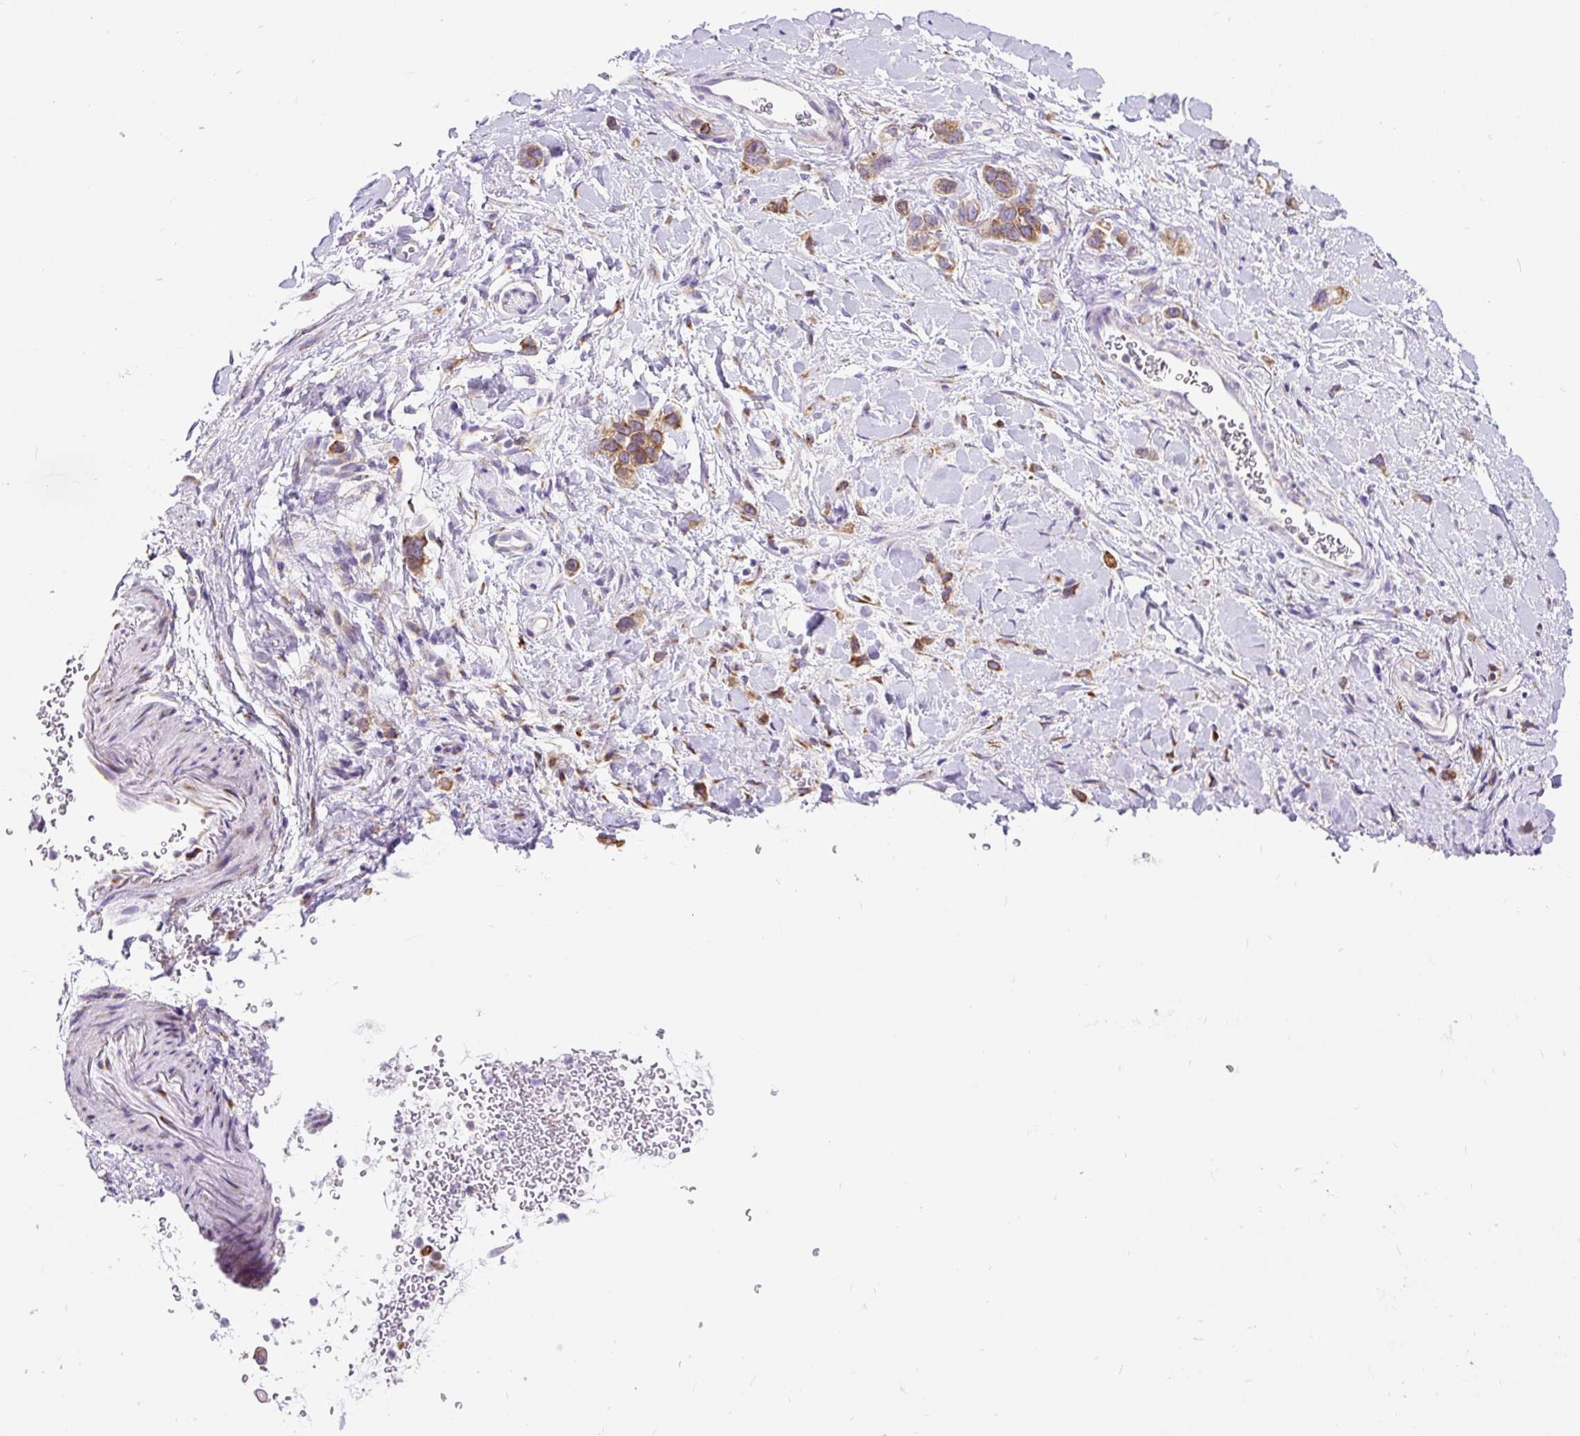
{"staining": {"intensity": "moderate", "quantity": ">75%", "location": "cytoplasmic/membranous"}, "tissue": "stomach cancer", "cell_type": "Tumor cells", "image_type": "cancer", "snomed": [{"axis": "morphology", "description": "Adenocarcinoma, NOS"}, {"axis": "topography", "description": "Stomach"}], "caption": "Protein expression analysis of human stomach adenocarcinoma reveals moderate cytoplasmic/membranous positivity in approximately >75% of tumor cells.", "gene": "DDOST", "patient": {"sex": "female", "age": 65}}